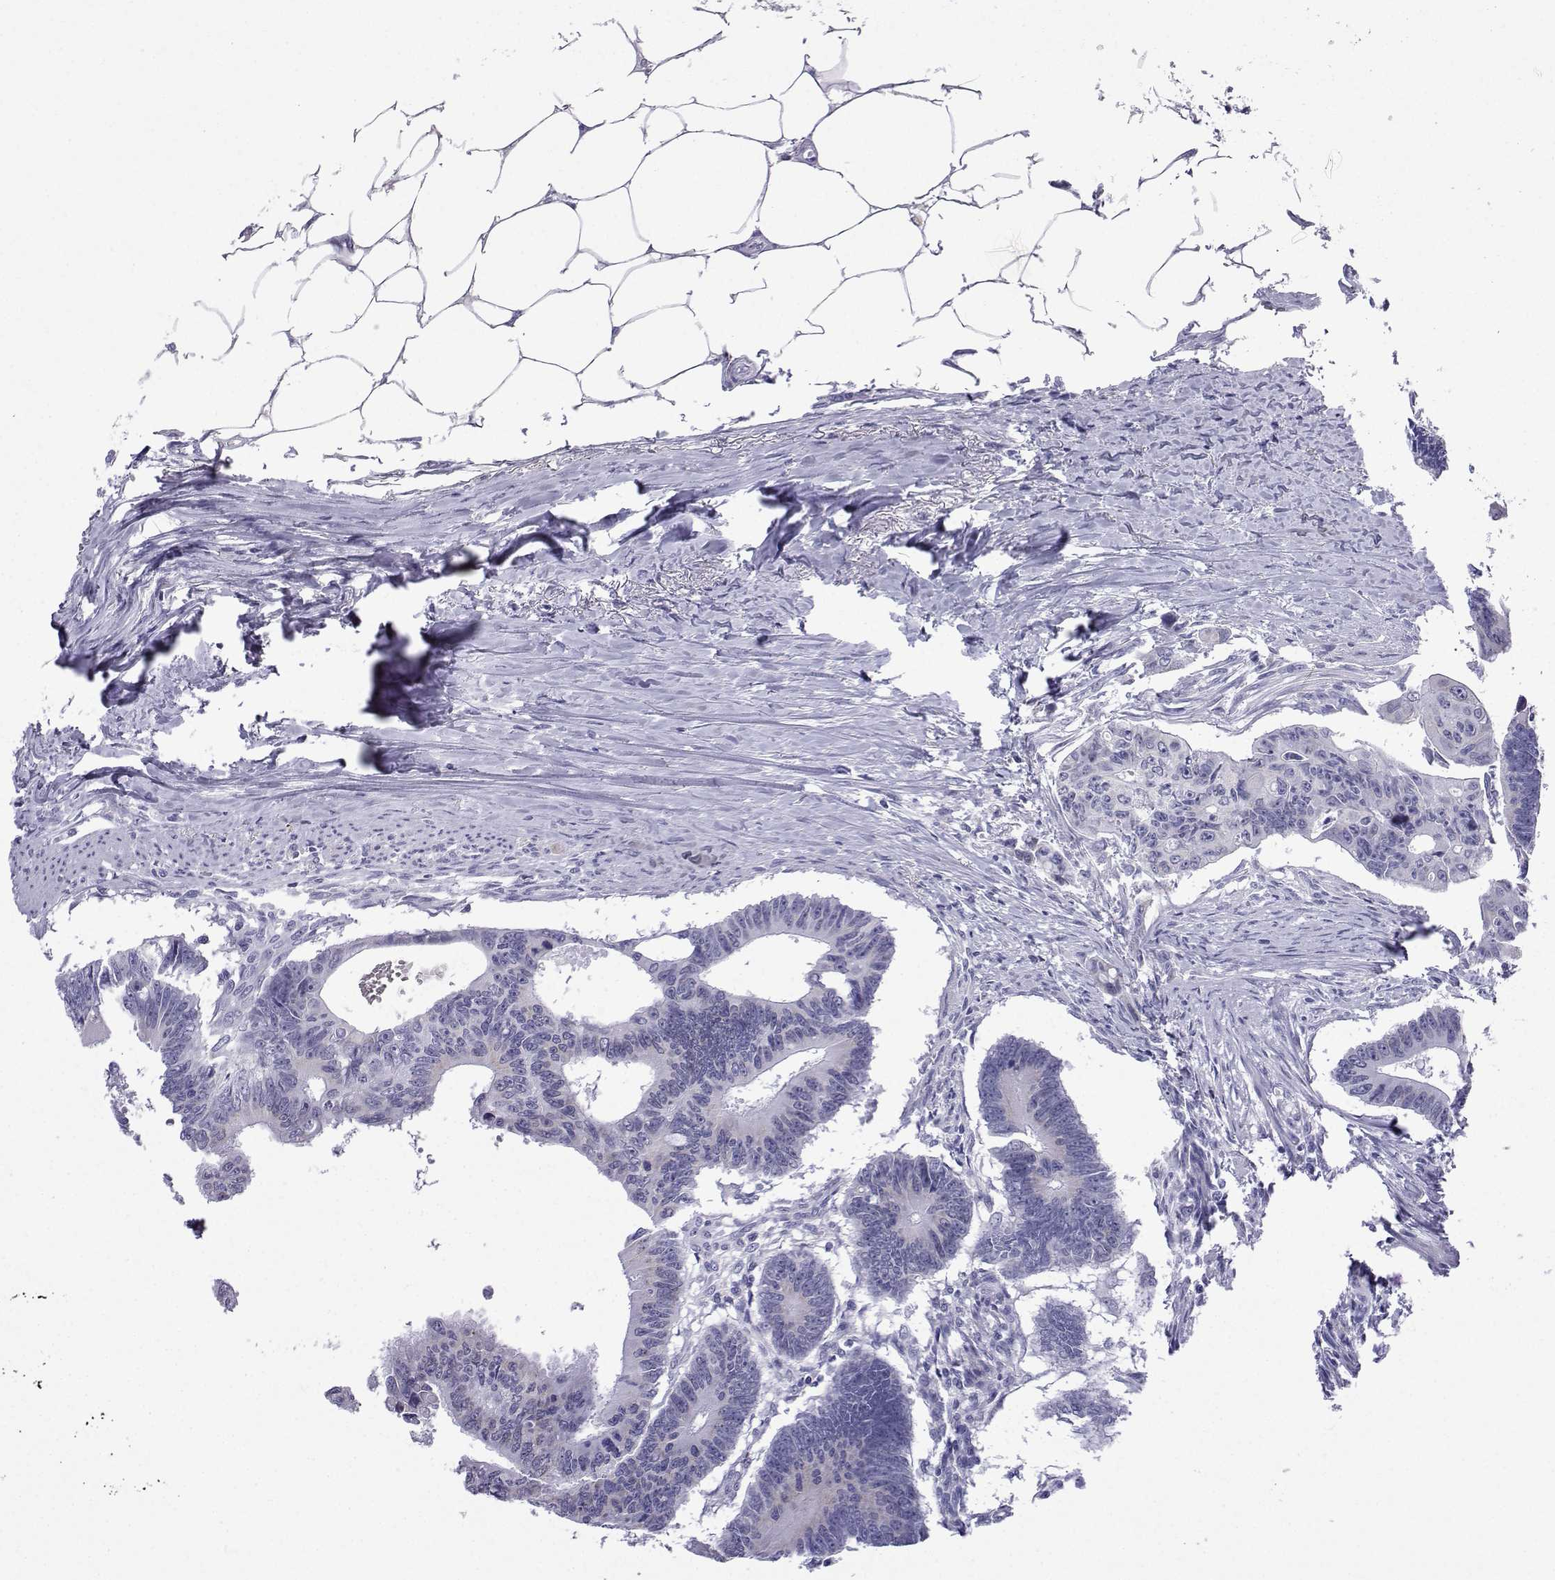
{"staining": {"intensity": "negative", "quantity": "none", "location": "none"}, "tissue": "colorectal cancer", "cell_type": "Tumor cells", "image_type": "cancer", "snomed": [{"axis": "morphology", "description": "Adenocarcinoma, NOS"}, {"axis": "topography", "description": "Colon"}], "caption": "DAB immunohistochemical staining of colorectal adenocarcinoma demonstrates no significant expression in tumor cells.", "gene": "ACRBP", "patient": {"sex": "male", "age": 70}}